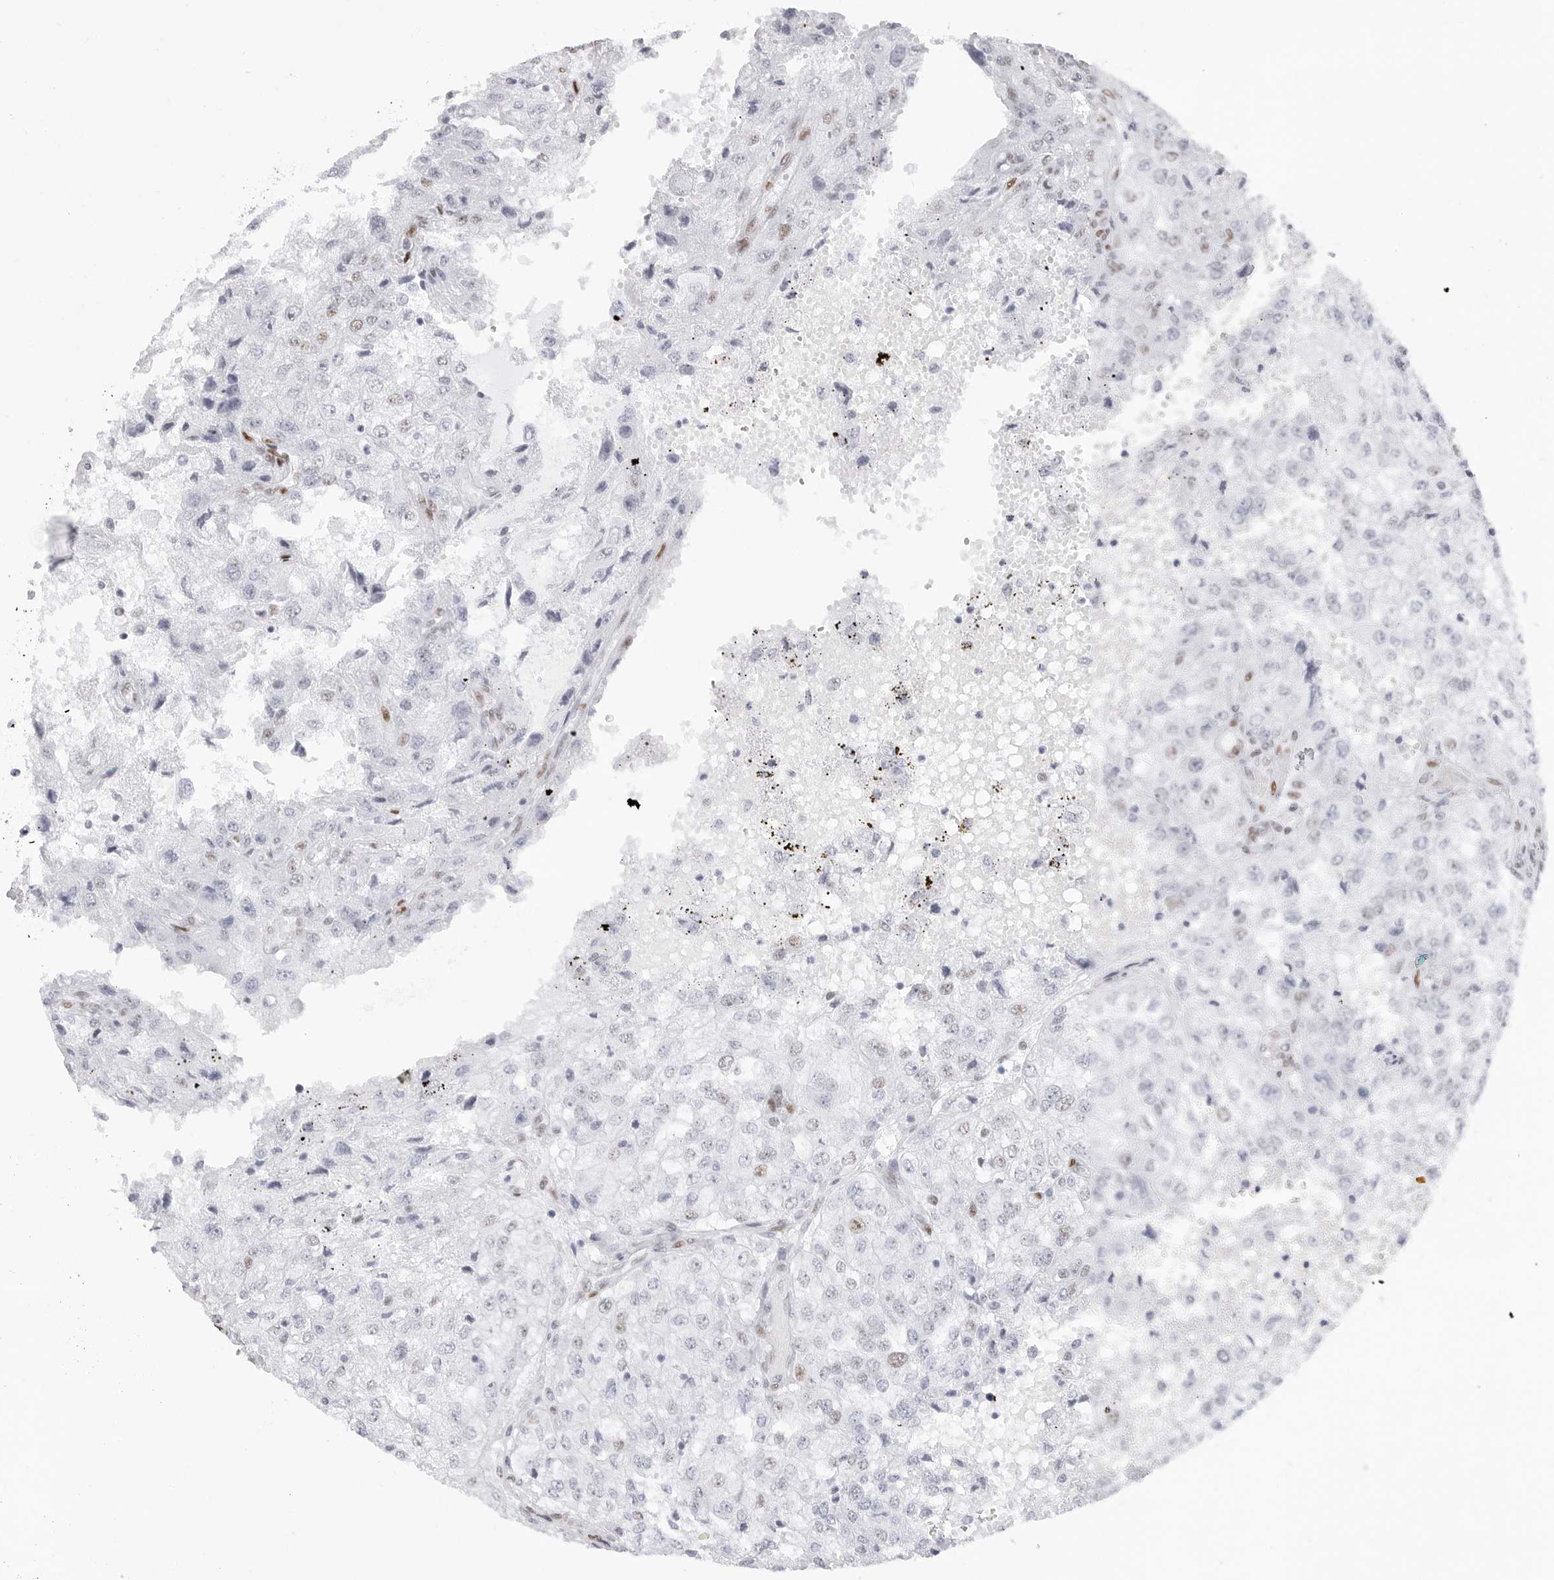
{"staining": {"intensity": "moderate", "quantity": "<25%", "location": "nuclear"}, "tissue": "renal cancer", "cell_type": "Tumor cells", "image_type": "cancer", "snomed": [{"axis": "morphology", "description": "Adenocarcinoma, NOS"}, {"axis": "topography", "description": "Kidney"}], "caption": "There is low levels of moderate nuclear staining in tumor cells of renal adenocarcinoma, as demonstrated by immunohistochemical staining (brown color).", "gene": "NASP", "patient": {"sex": "female", "age": 54}}